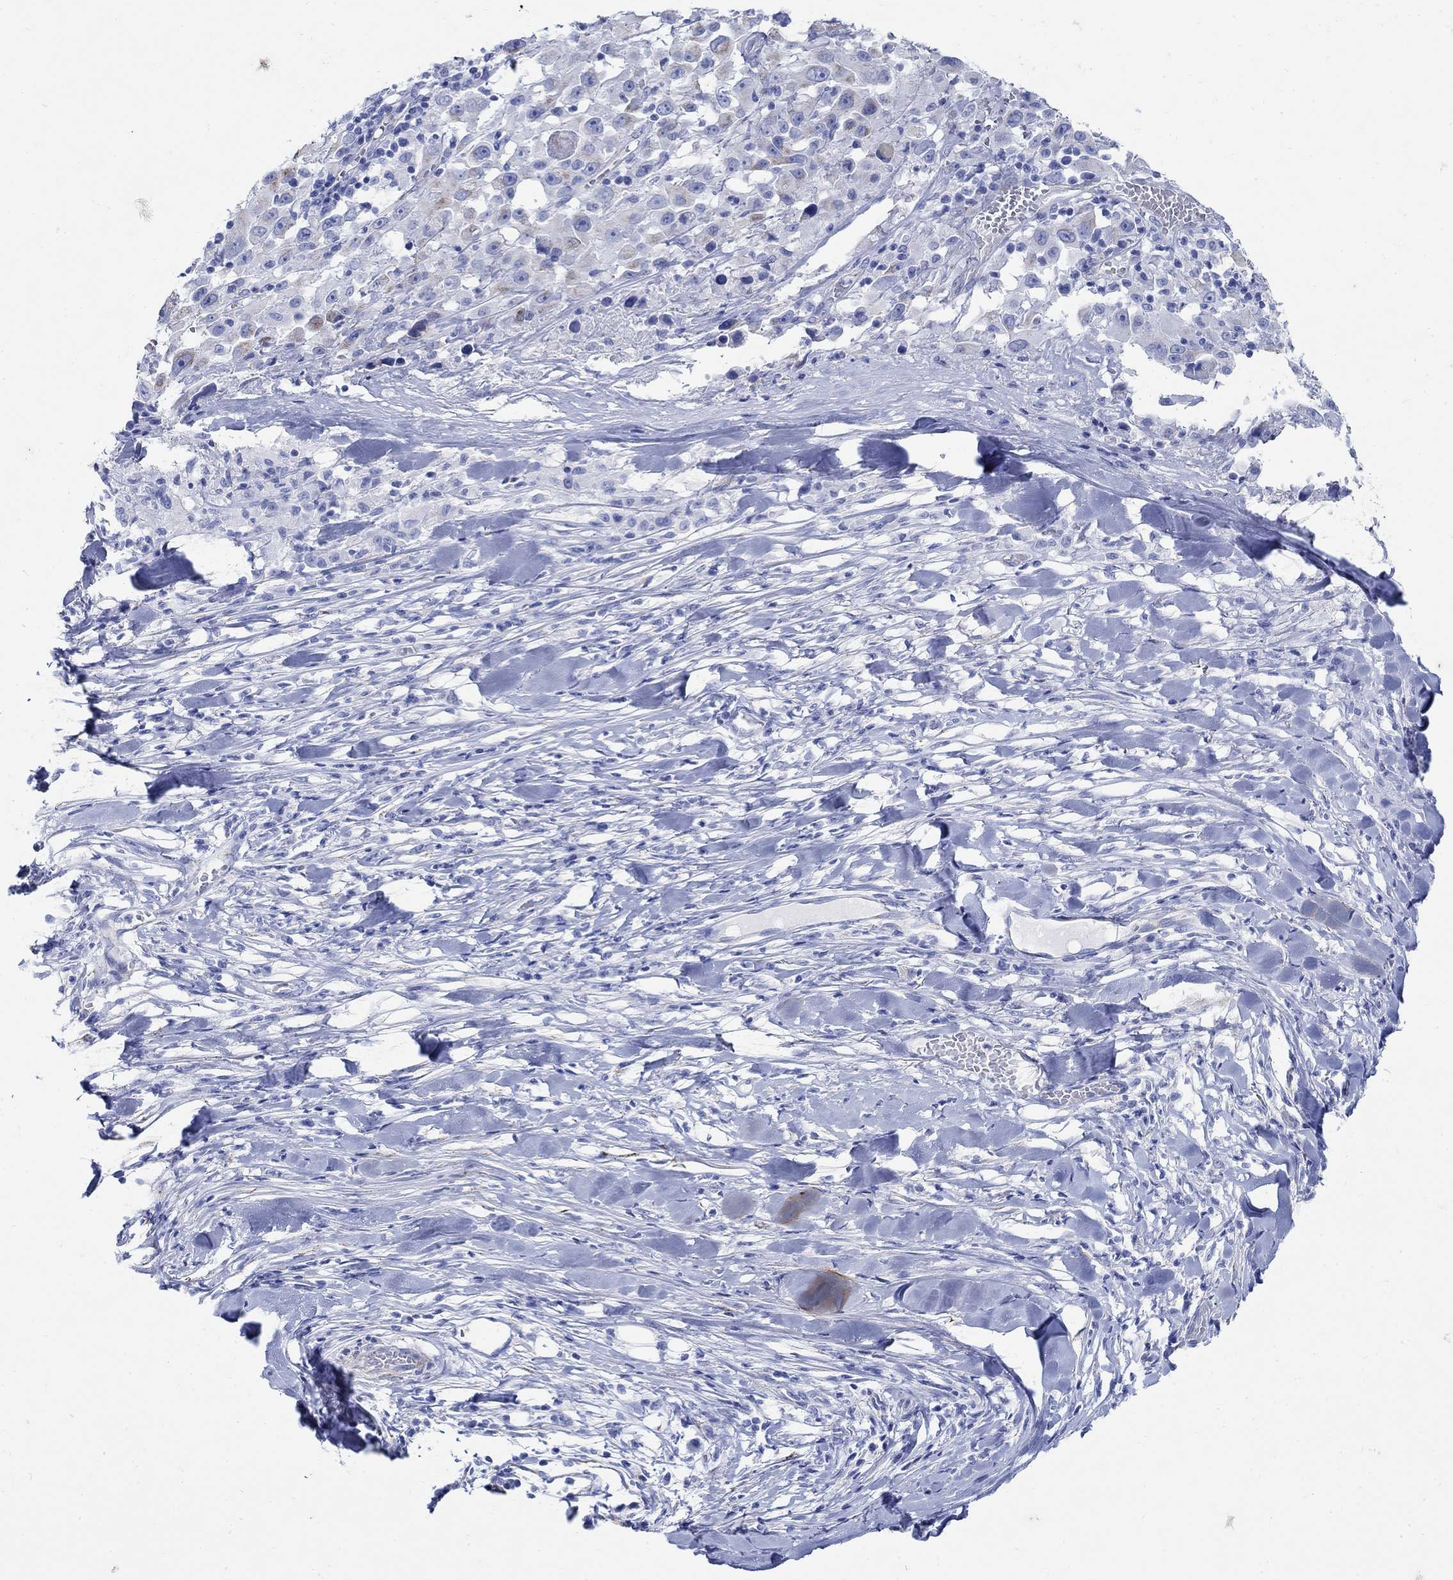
{"staining": {"intensity": "weak", "quantity": "<25%", "location": "cytoplasmic/membranous"}, "tissue": "melanoma", "cell_type": "Tumor cells", "image_type": "cancer", "snomed": [{"axis": "morphology", "description": "Malignant melanoma, Metastatic site"}, {"axis": "topography", "description": "Lymph node"}], "caption": "Immunohistochemistry (IHC) of human melanoma shows no expression in tumor cells.", "gene": "ZDHHC14", "patient": {"sex": "male", "age": 50}}